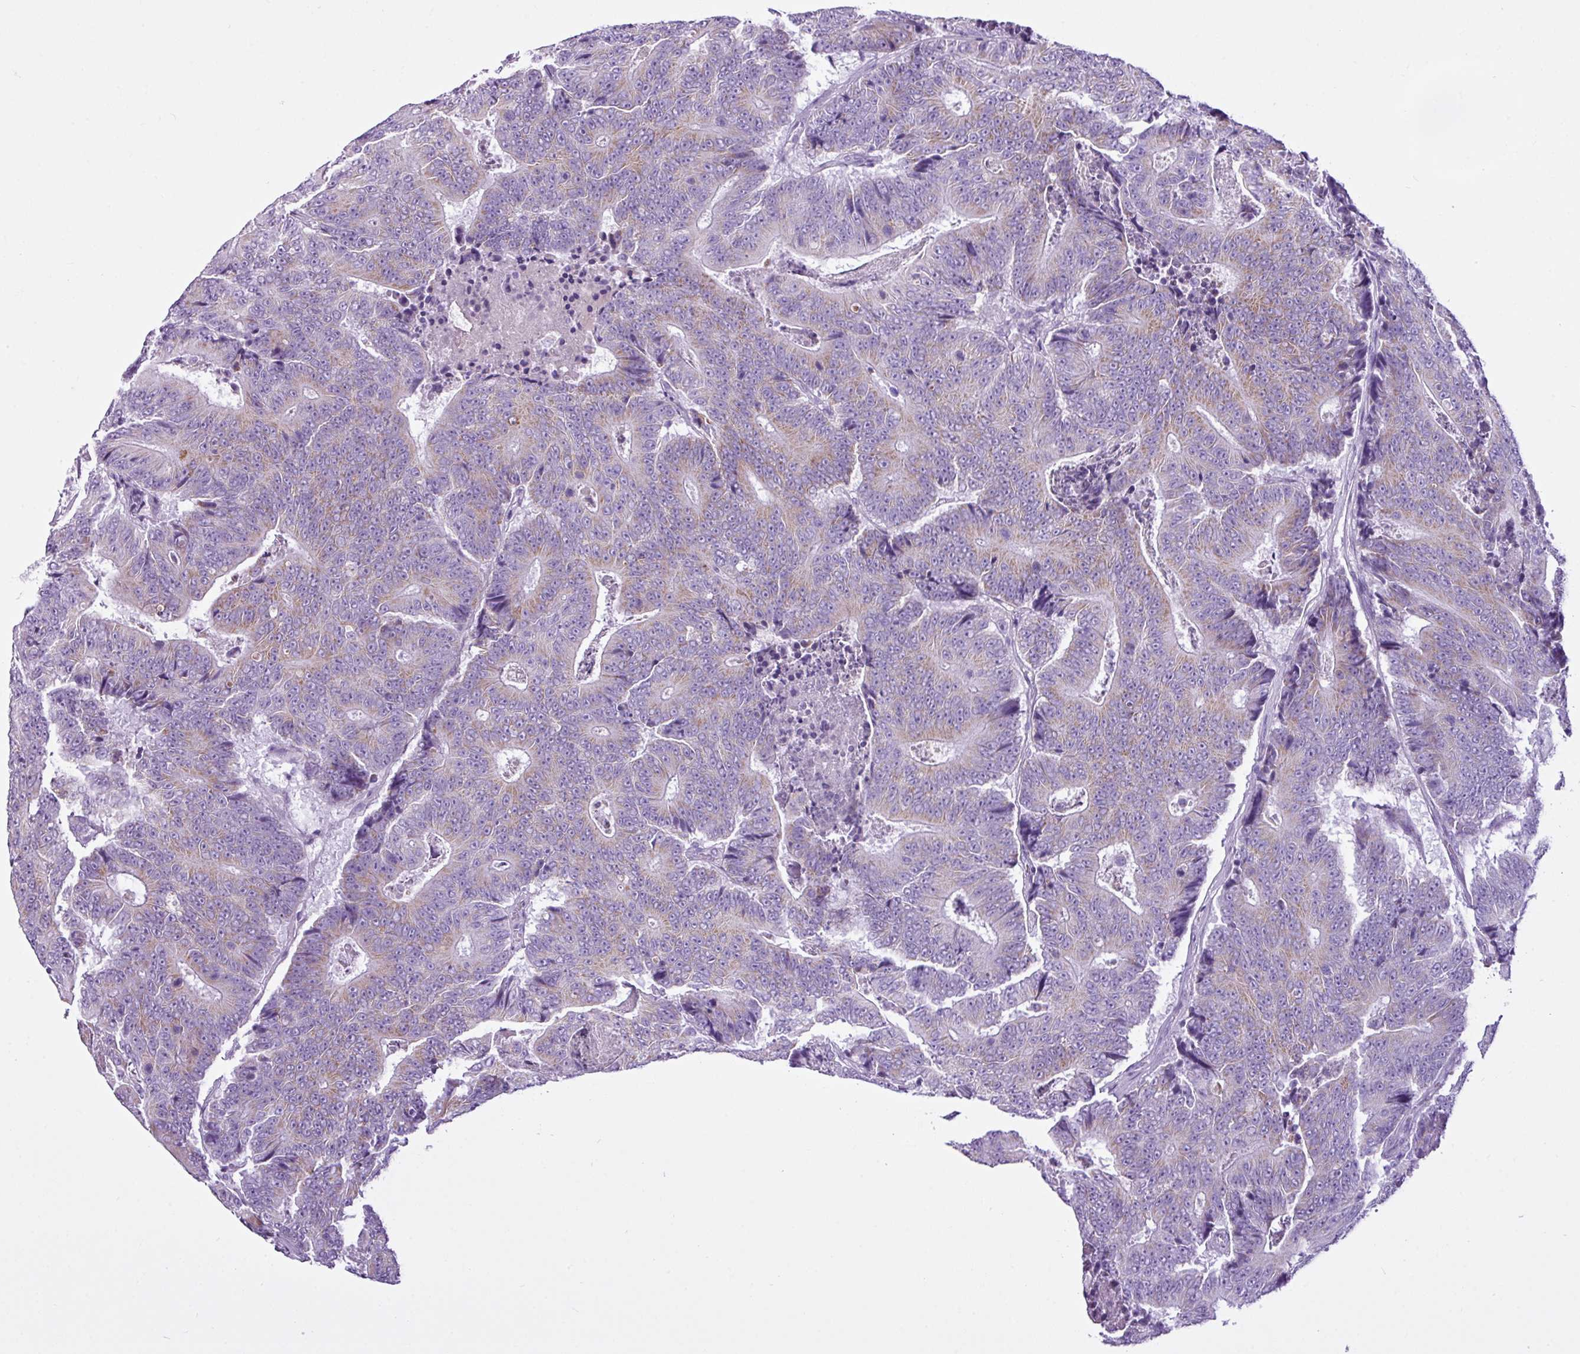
{"staining": {"intensity": "weak", "quantity": "25%-75%", "location": "cytoplasmic/membranous"}, "tissue": "colorectal cancer", "cell_type": "Tumor cells", "image_type": "cancer", "snomed": [{"axis": "morphology", "description": "Adenocarcinoma, NOS"}, {"axis": "topography", "description": "Colon"}], "caption": "A histopathology image of adenocarcinoma (colorectal) stained for a protein reveals weak cytoplasmic/membranous brown staining in tumor cells.", "gene": "LILRB4", "patient": {"sex": "male", "age": 83}}